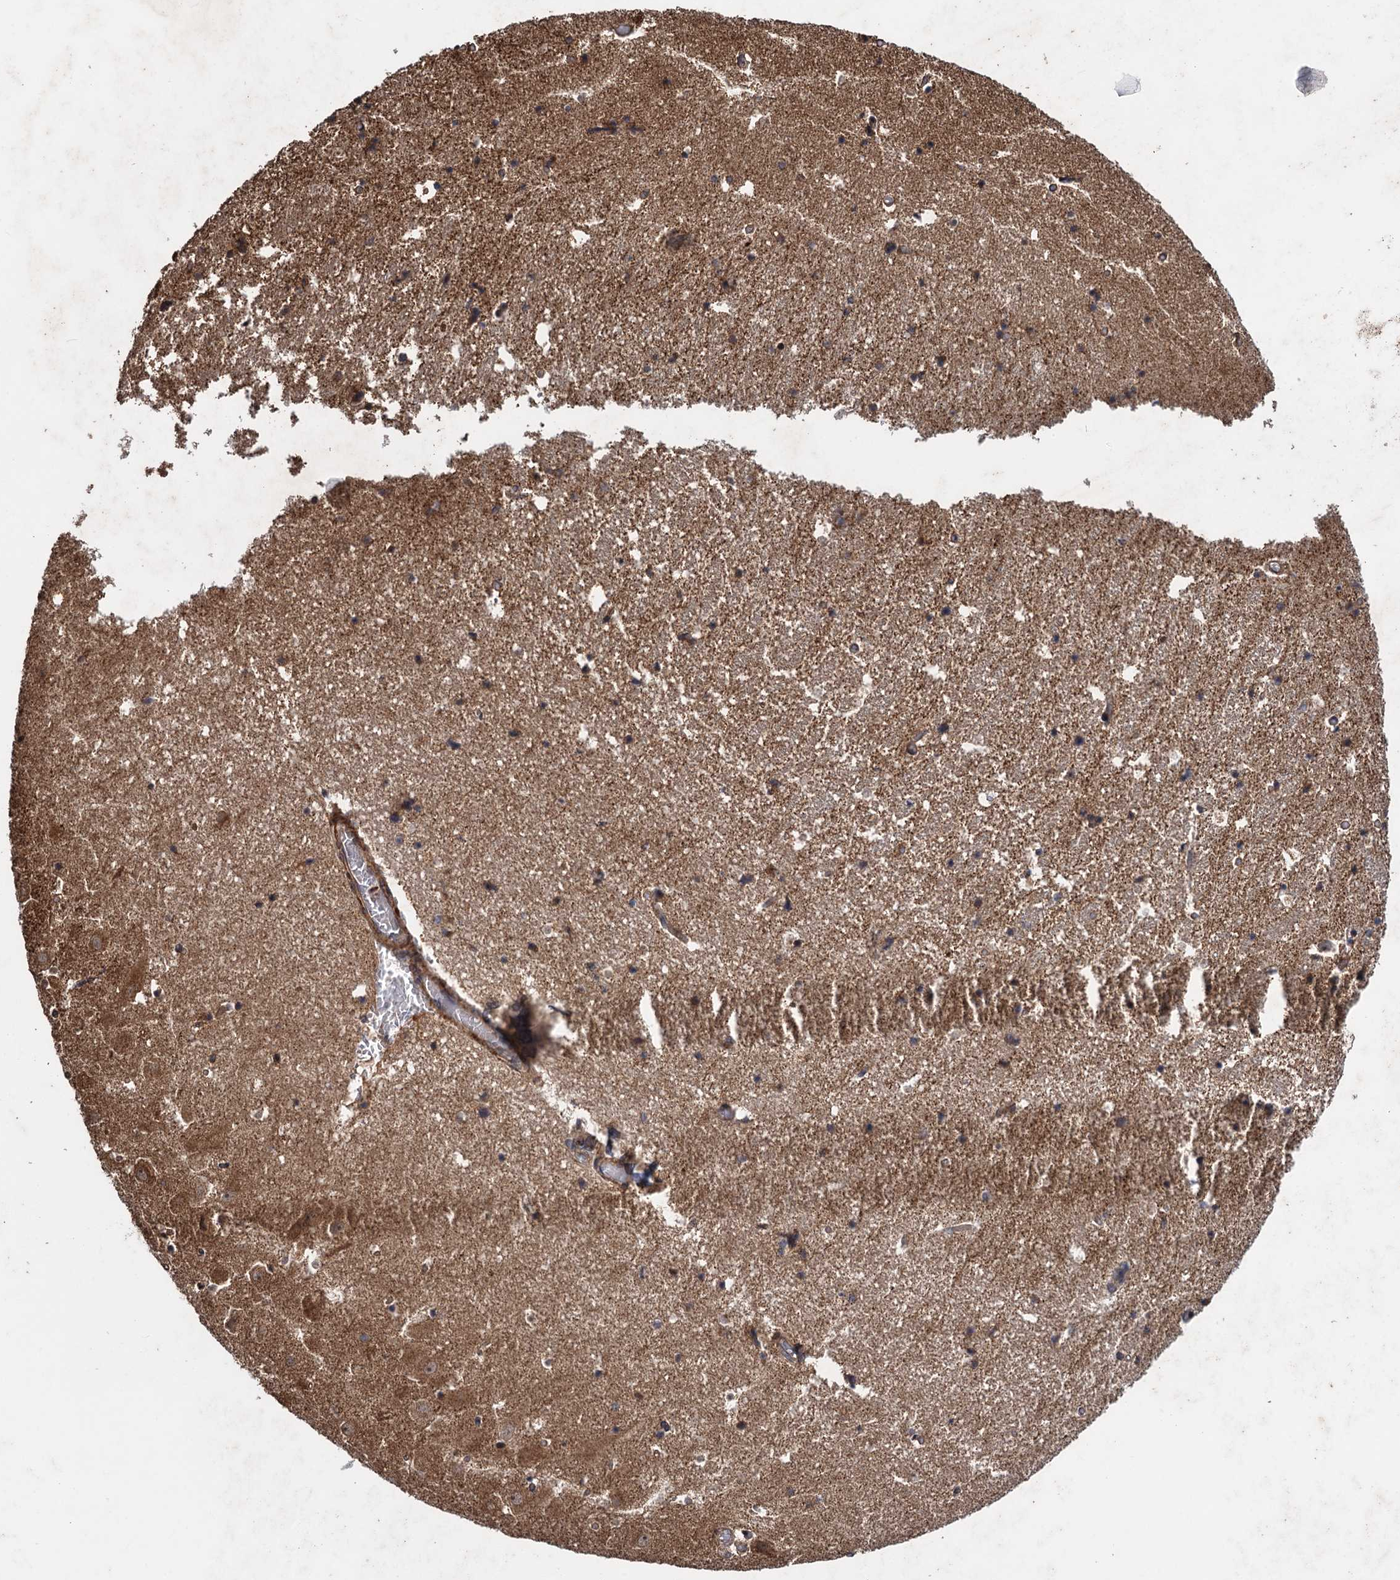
{"staining": {"intensity": "weak", "quantity": "25%-75%", "location": "cytoplasmic/membranous"}, "tissue": "hippocampus", "cell_type": "Glial cells", "image_type": "normal", "snomed": [{"axis": "morphology", "description": "Normal tissue, NOS"}, {"axis": "topography", "description": "Hippocampus"}], "caption": "A low amount of weak cytoplasmic/membranous positivity is appreciated in approximately 25%-75% of glial cells in unremarkable hippocampus. (DAB IHC, brown staining for protein, blue staining for nuclei).", "gene": "HAUS1", "patient": {"sex": "female", "age": 52}}